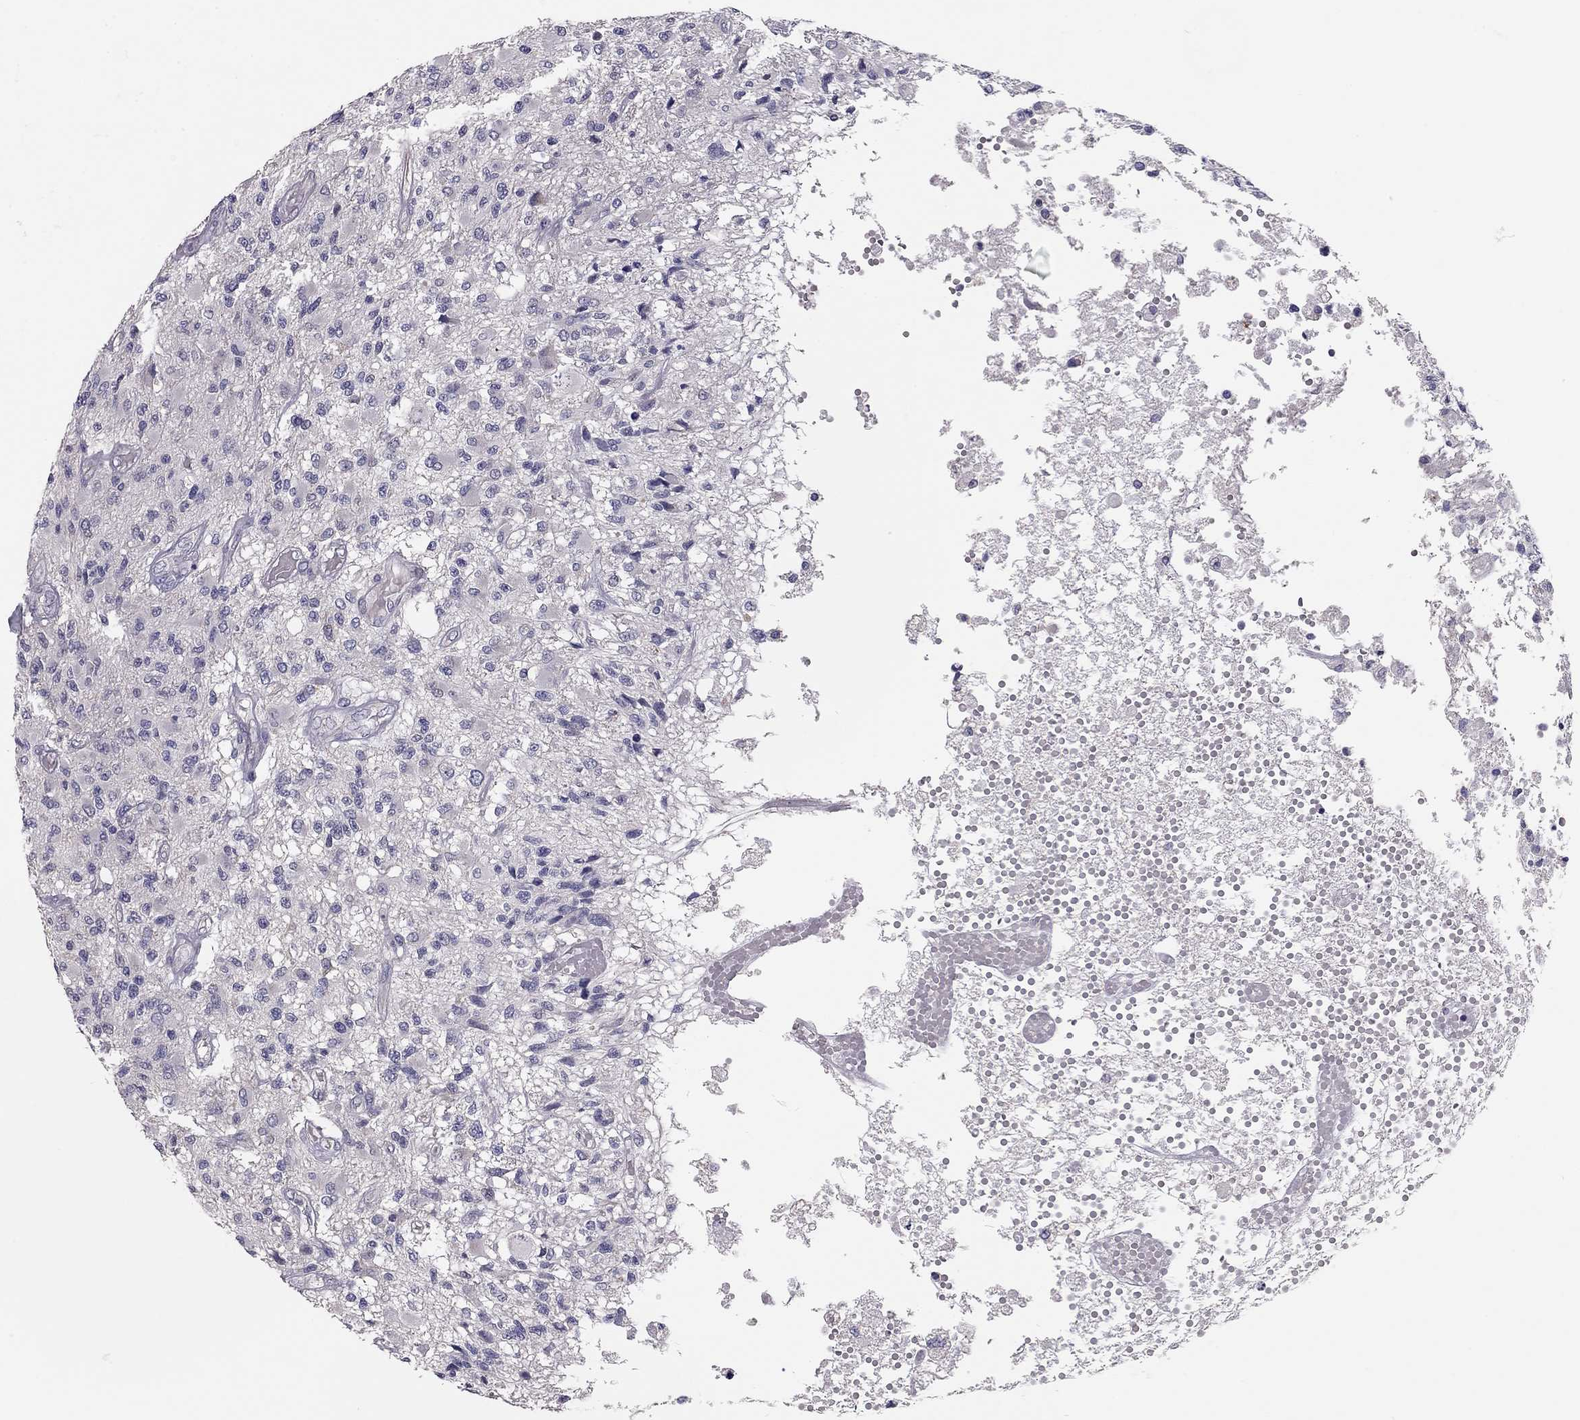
{"staining": {"intensity": "negative", "quantity": "none", "location": "none"}, "tissue": "glioma", "cell_type": "Tumor cells", "image_type": "cancer", "snomed": [{"axis": "morphology", "description": "Glioma, malignant, High grade"}, {"axis": "topography", "description": "Brain"}], "caption": "This micrograph is of malignant glioma (high-grade) stained with immunohistochemistry (IHC) to label a protein in brown with the nuclei are counter-stained blue. There is no expression in tumor cells.", "gene": "SCARB1", "patient": {"sex": "female", "age": 63}}